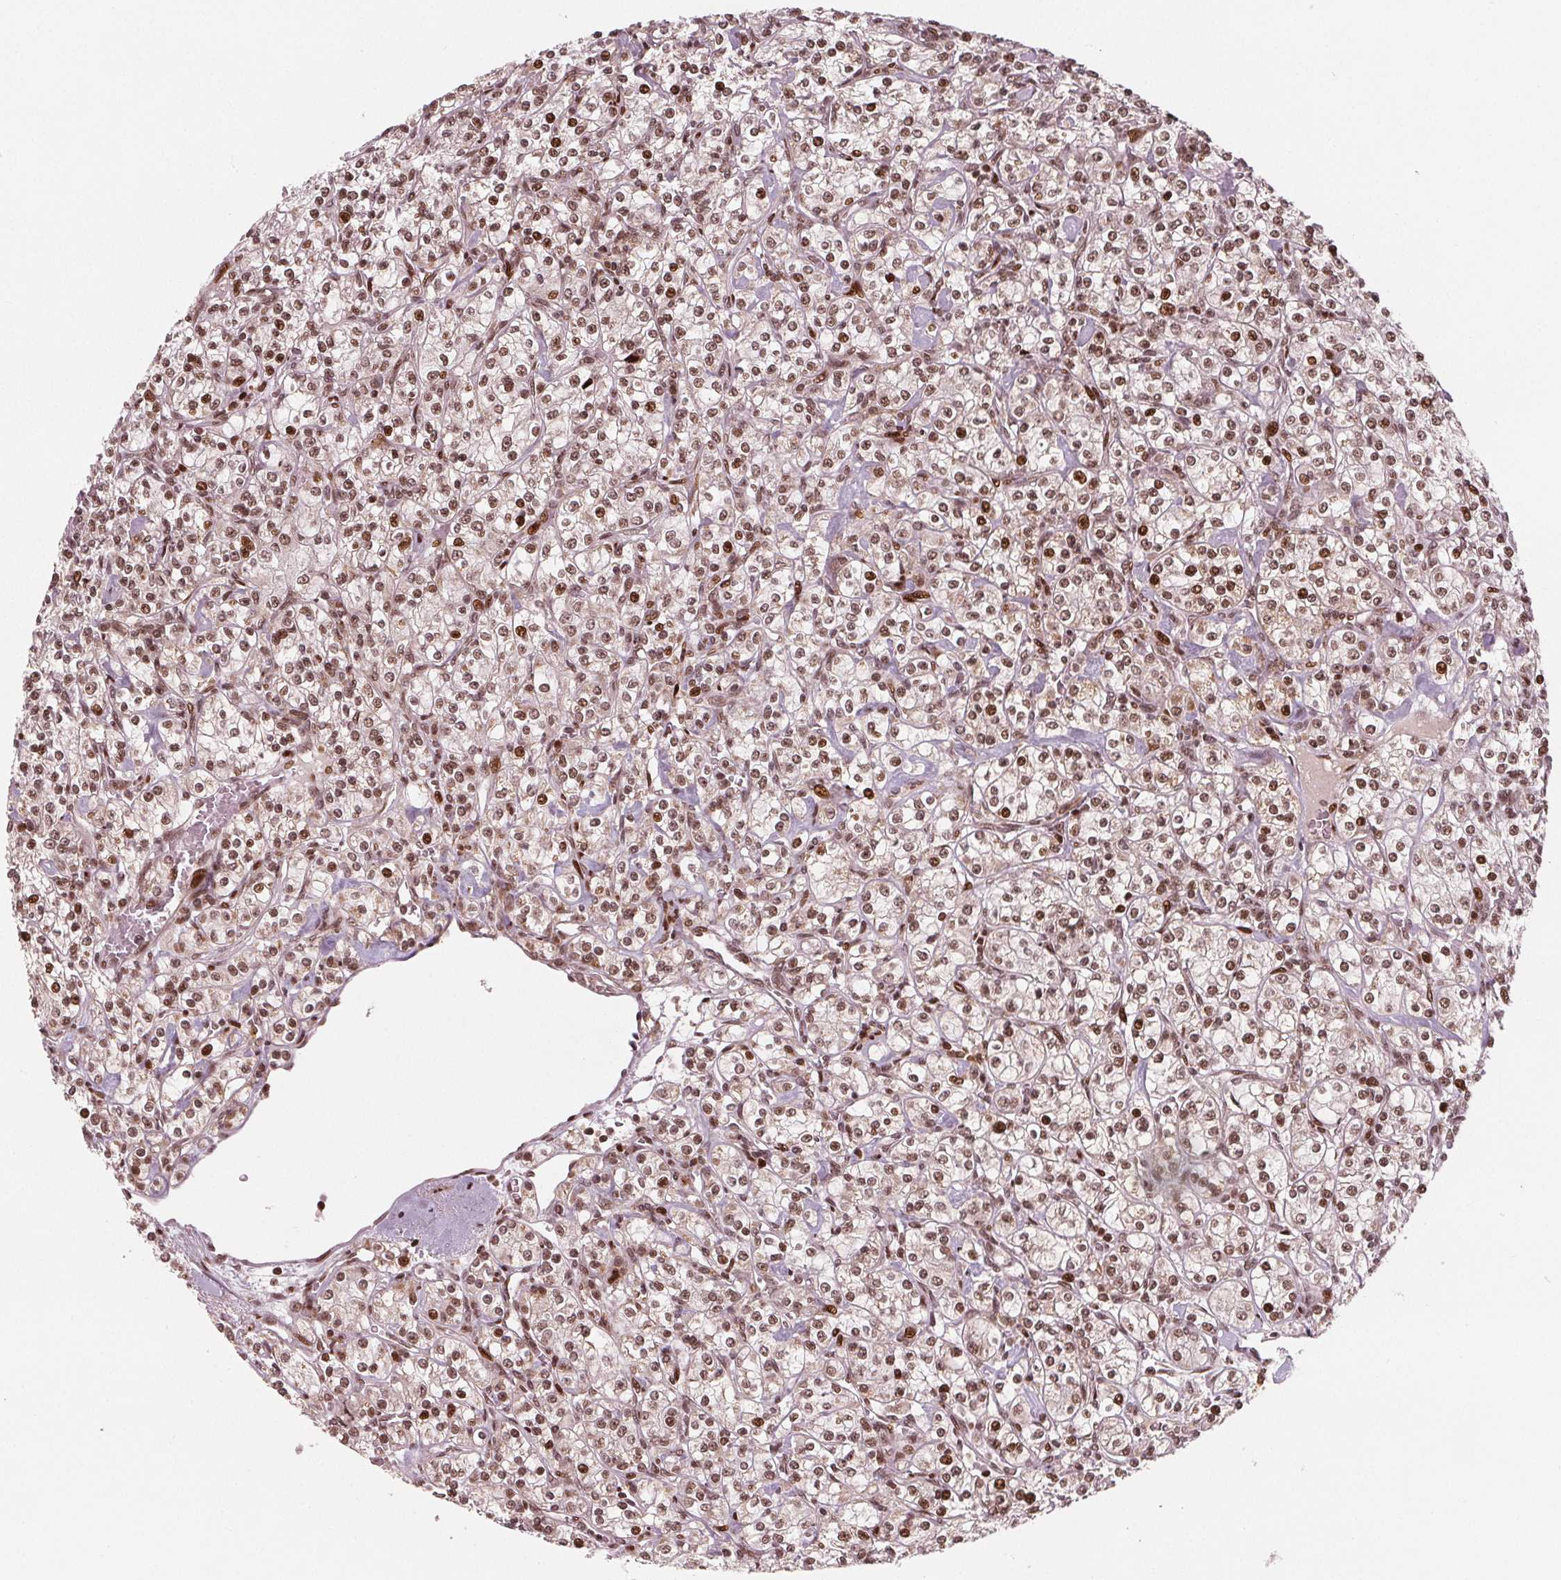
{"staining": {"intensity": "moderate", "quantity": ">75%", "location": "nuclear"}, "tissue": "renal cancer", "cell_type": "Tumor cells", "image_type": "cancer", "snomed": [{"axis": "morphology", "description": "Adenocarcinoma, NOS"}, {"axis": "topography", "description": "Kidney"}], "caption": "This histopathology image displays immunohistochemistry staining of renal cancer (adenocarcinoma), with medium moderate nuclear staining in approximately >75% of tumor cells.", "gene": "SNRNP35", "patient": {"sex": "male", "age": 77}}